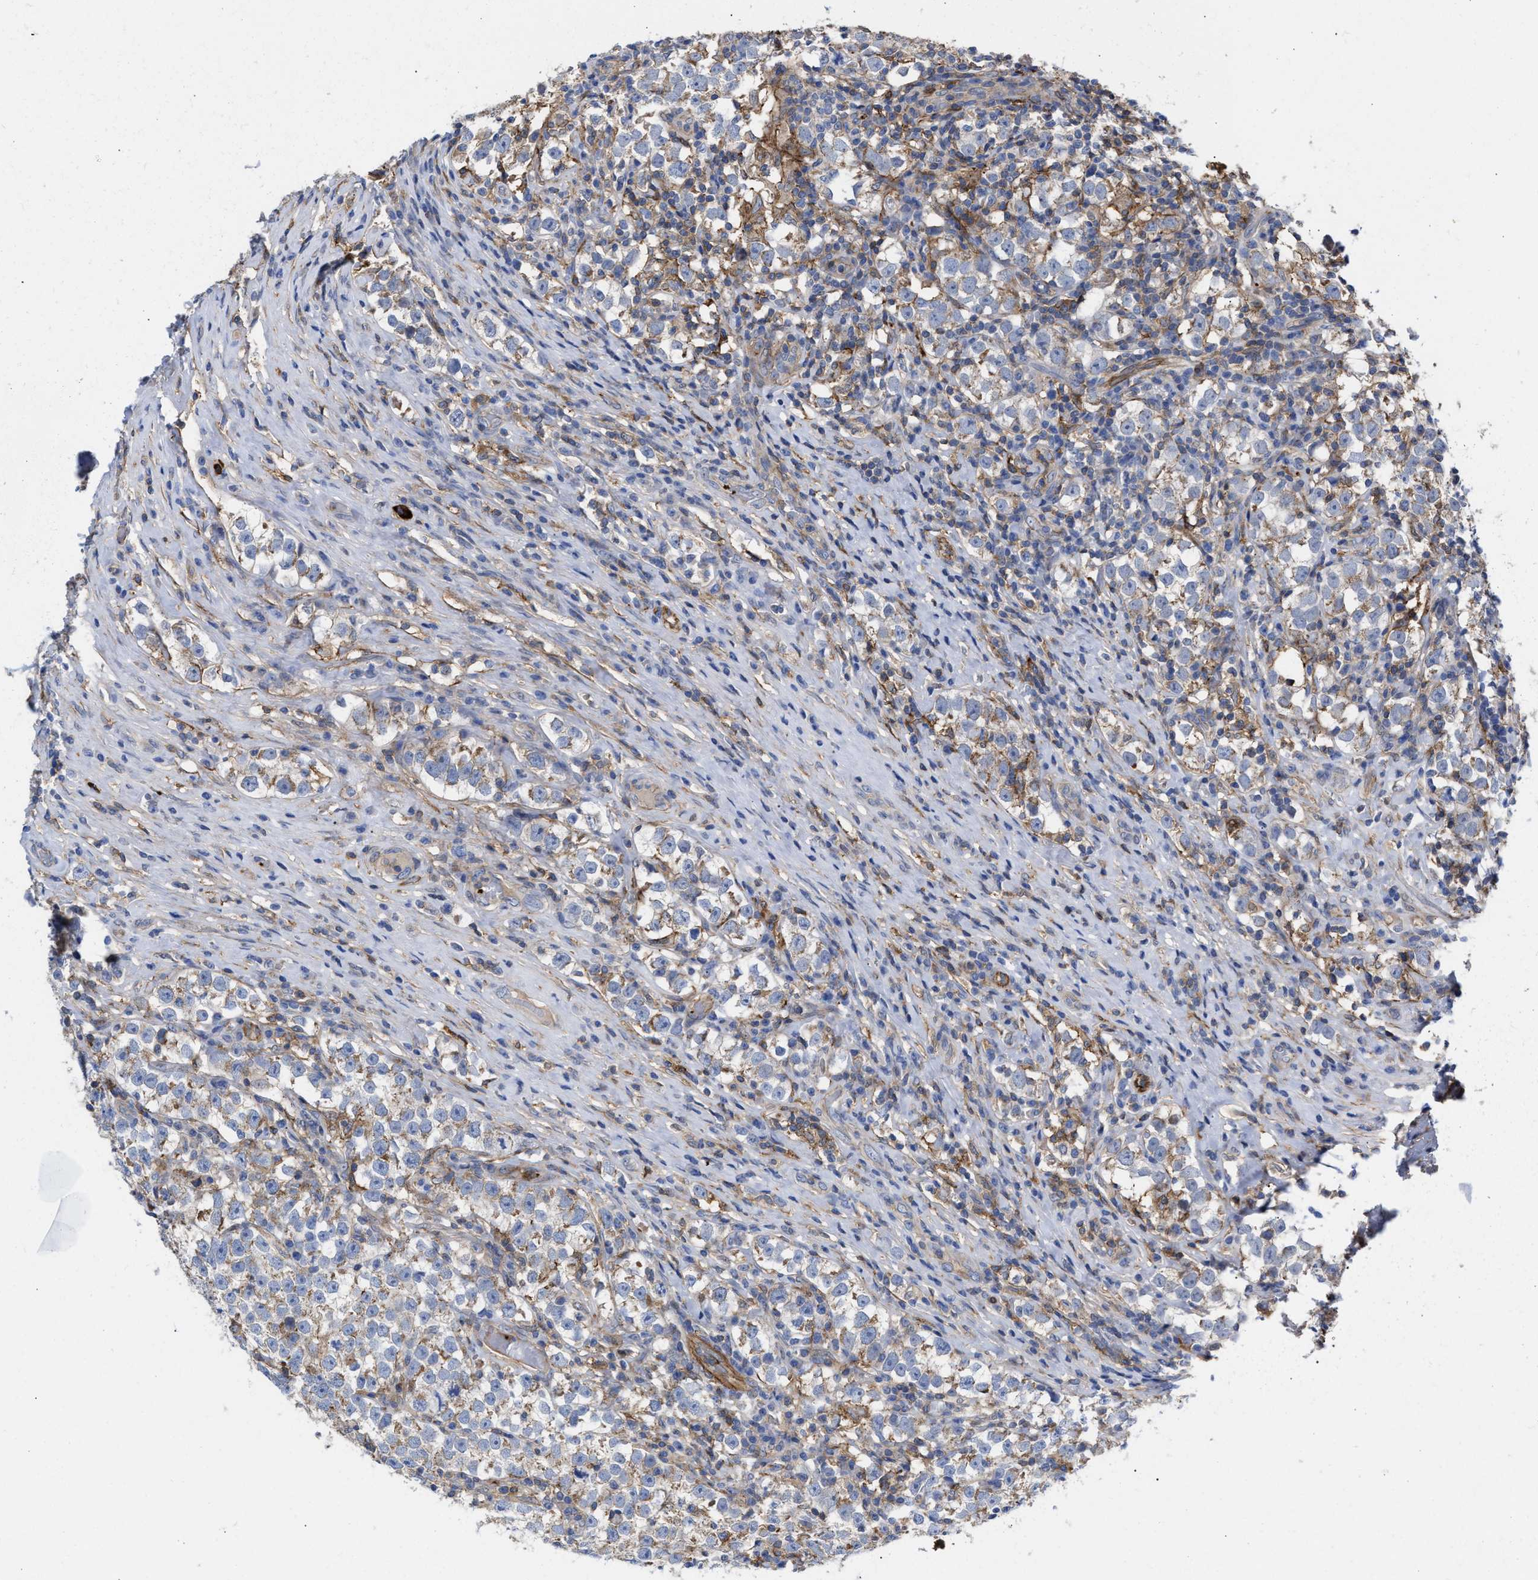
{"staining": {"intensity": "negative", "quantity": "none", "location": "none"}, "tissue": "testis cancer", "cell_type": "Tumor cells", "image_type": "cancer", "snomed": [{"axis": "morphology", "description": "Normal tissue, NOS"}, {"axis": "morphology", "description": "Seminoma, NOS"}, {"axis": "topography", "description": "Testis"}], "caption": "Immunohistochemistry of human testis seminoma exhibits no staining in tumor cells. Brightfield microscopy of immunohistochemistry stained with DAB (brown) and hematoxylin (blue), captured at high magnification.", "gene": "HS3ST5", "patient": {"sex": "male", "age": 43}}